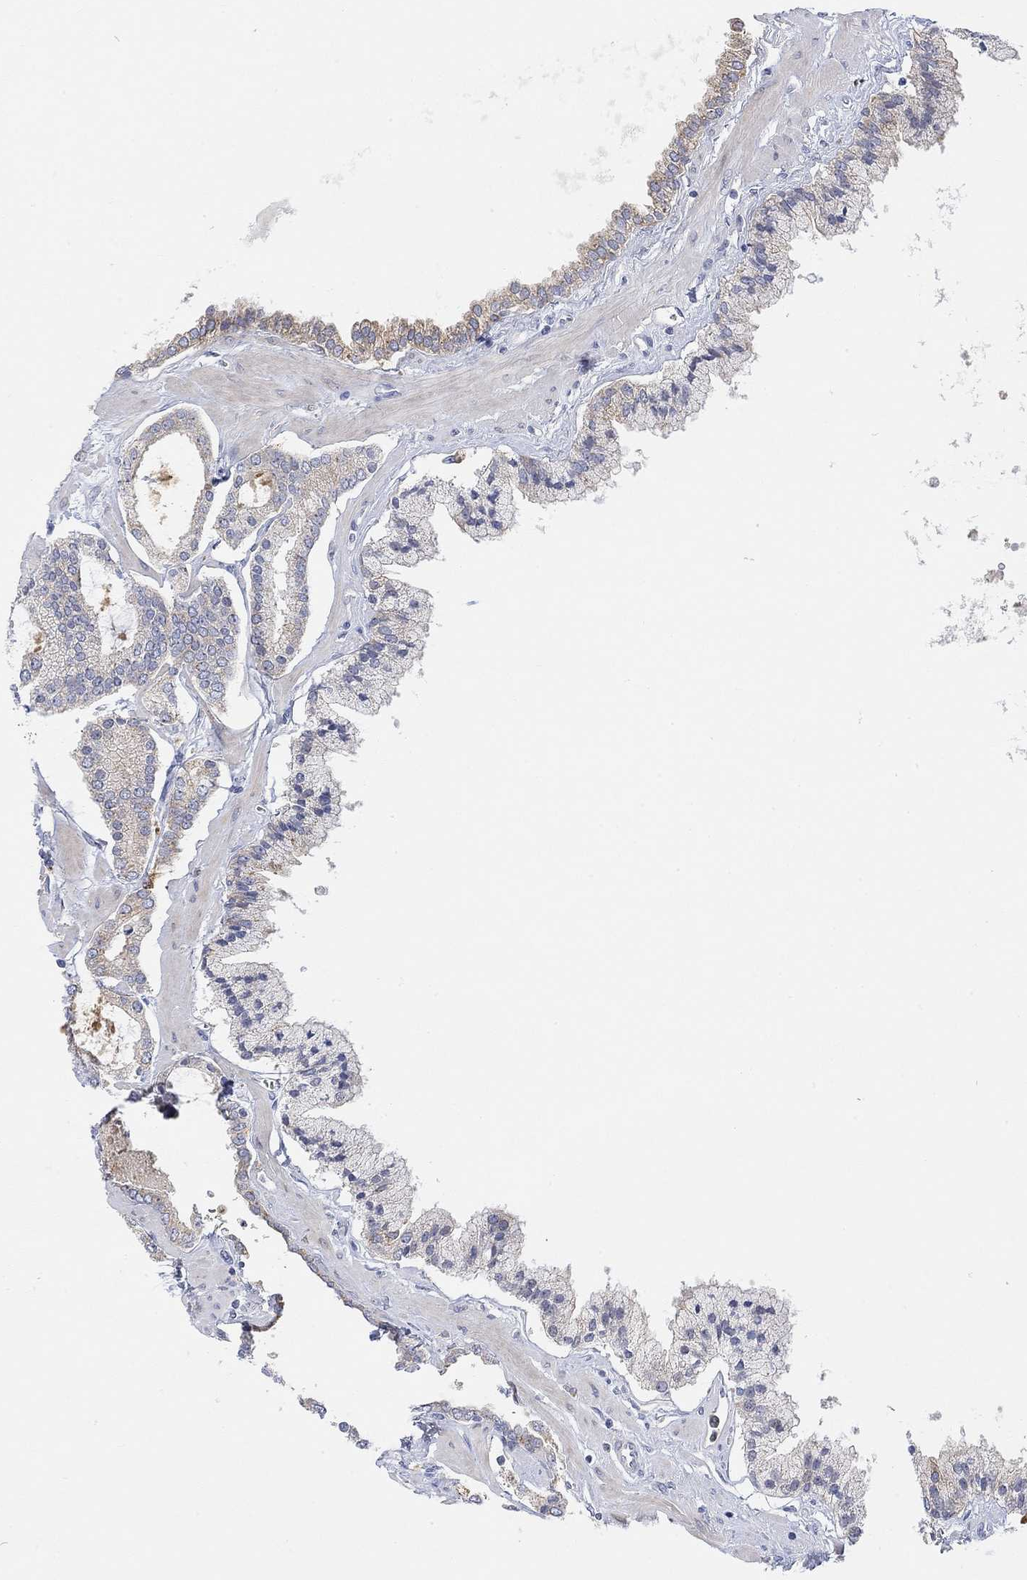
{"staining": {"intensity": "negative", "quantity": "none", "location": "none"}, "tissue": "prostate cancer", "cell_type": "Tumor cells", "image_type": "cancer", "snomed": [{"axis": "morphology", "description": "Adenocarcinoma, NOS"}, {"axis": "topography", "description": "Prostate"}], "caption": "Tumor cells show no significant protein positivity in prostate cancer. (Brightfield microscopy of DAB IHC at high magnification).", "gene": "ACSL1", "patient": {"sex": "male", "age": 63}}